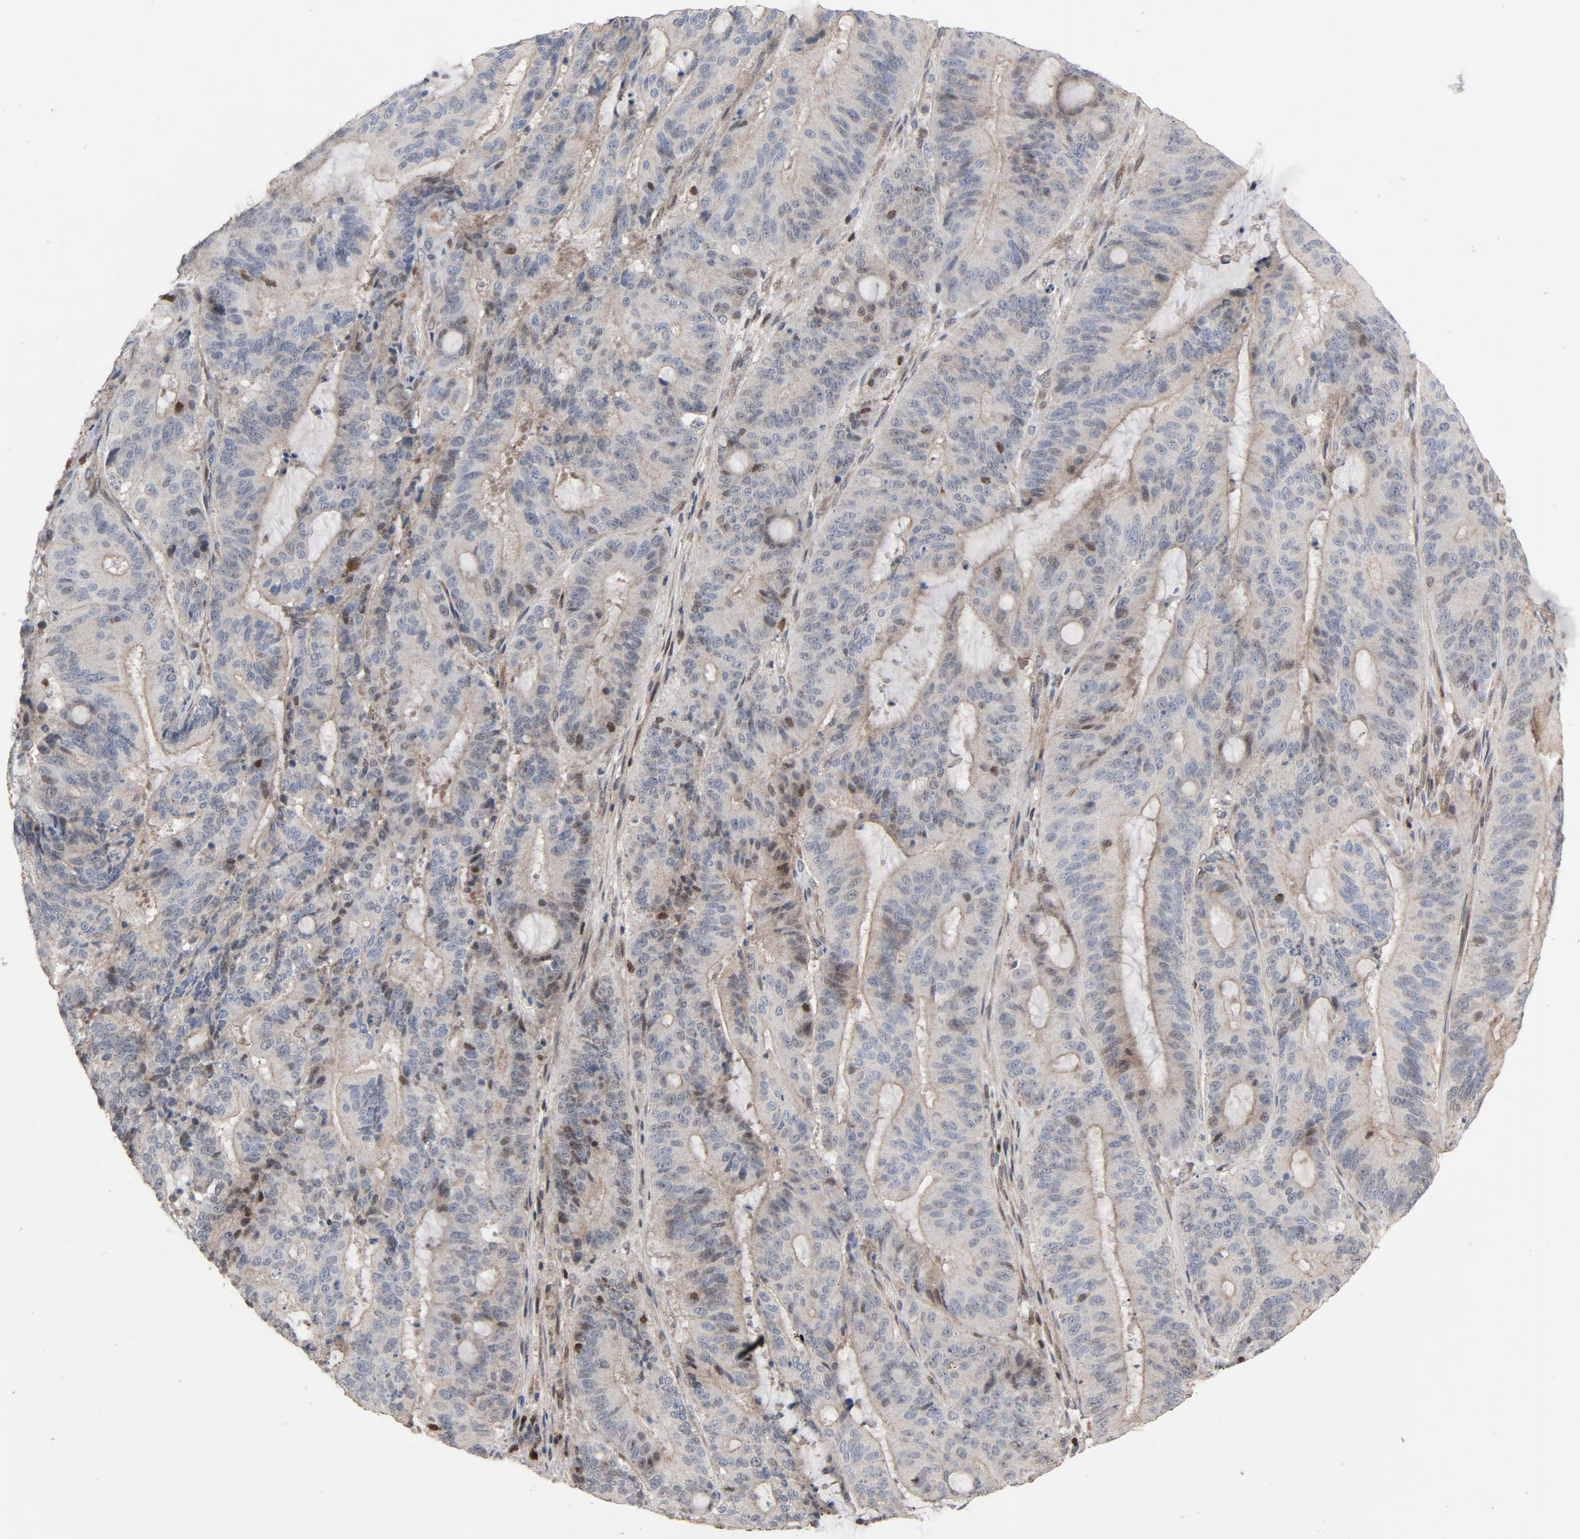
{"staining": {"intensity": "weak", "quantity": "25%-75%", "location": "cytoplasmic/membranous,nuclear"}, "tissue": "liver cancer", "cell_type": "Tumor cells", "image_type": "cancer", "snomed": [{"axis": "morphology", "description": "Cholangiocarcinoma"}, {"axis": "topography", "description": "Liver"}], "caption": "A photomicrograph showing weak cytoplasmic/membranous and nuclear staining in approximately 25%-75% of tumor cells in liver cholangiocarcinoma, as visualized by brown immunohistochemical staining.", "gene": "CDK6", "patient": {"sex": "female", "age": 73}}